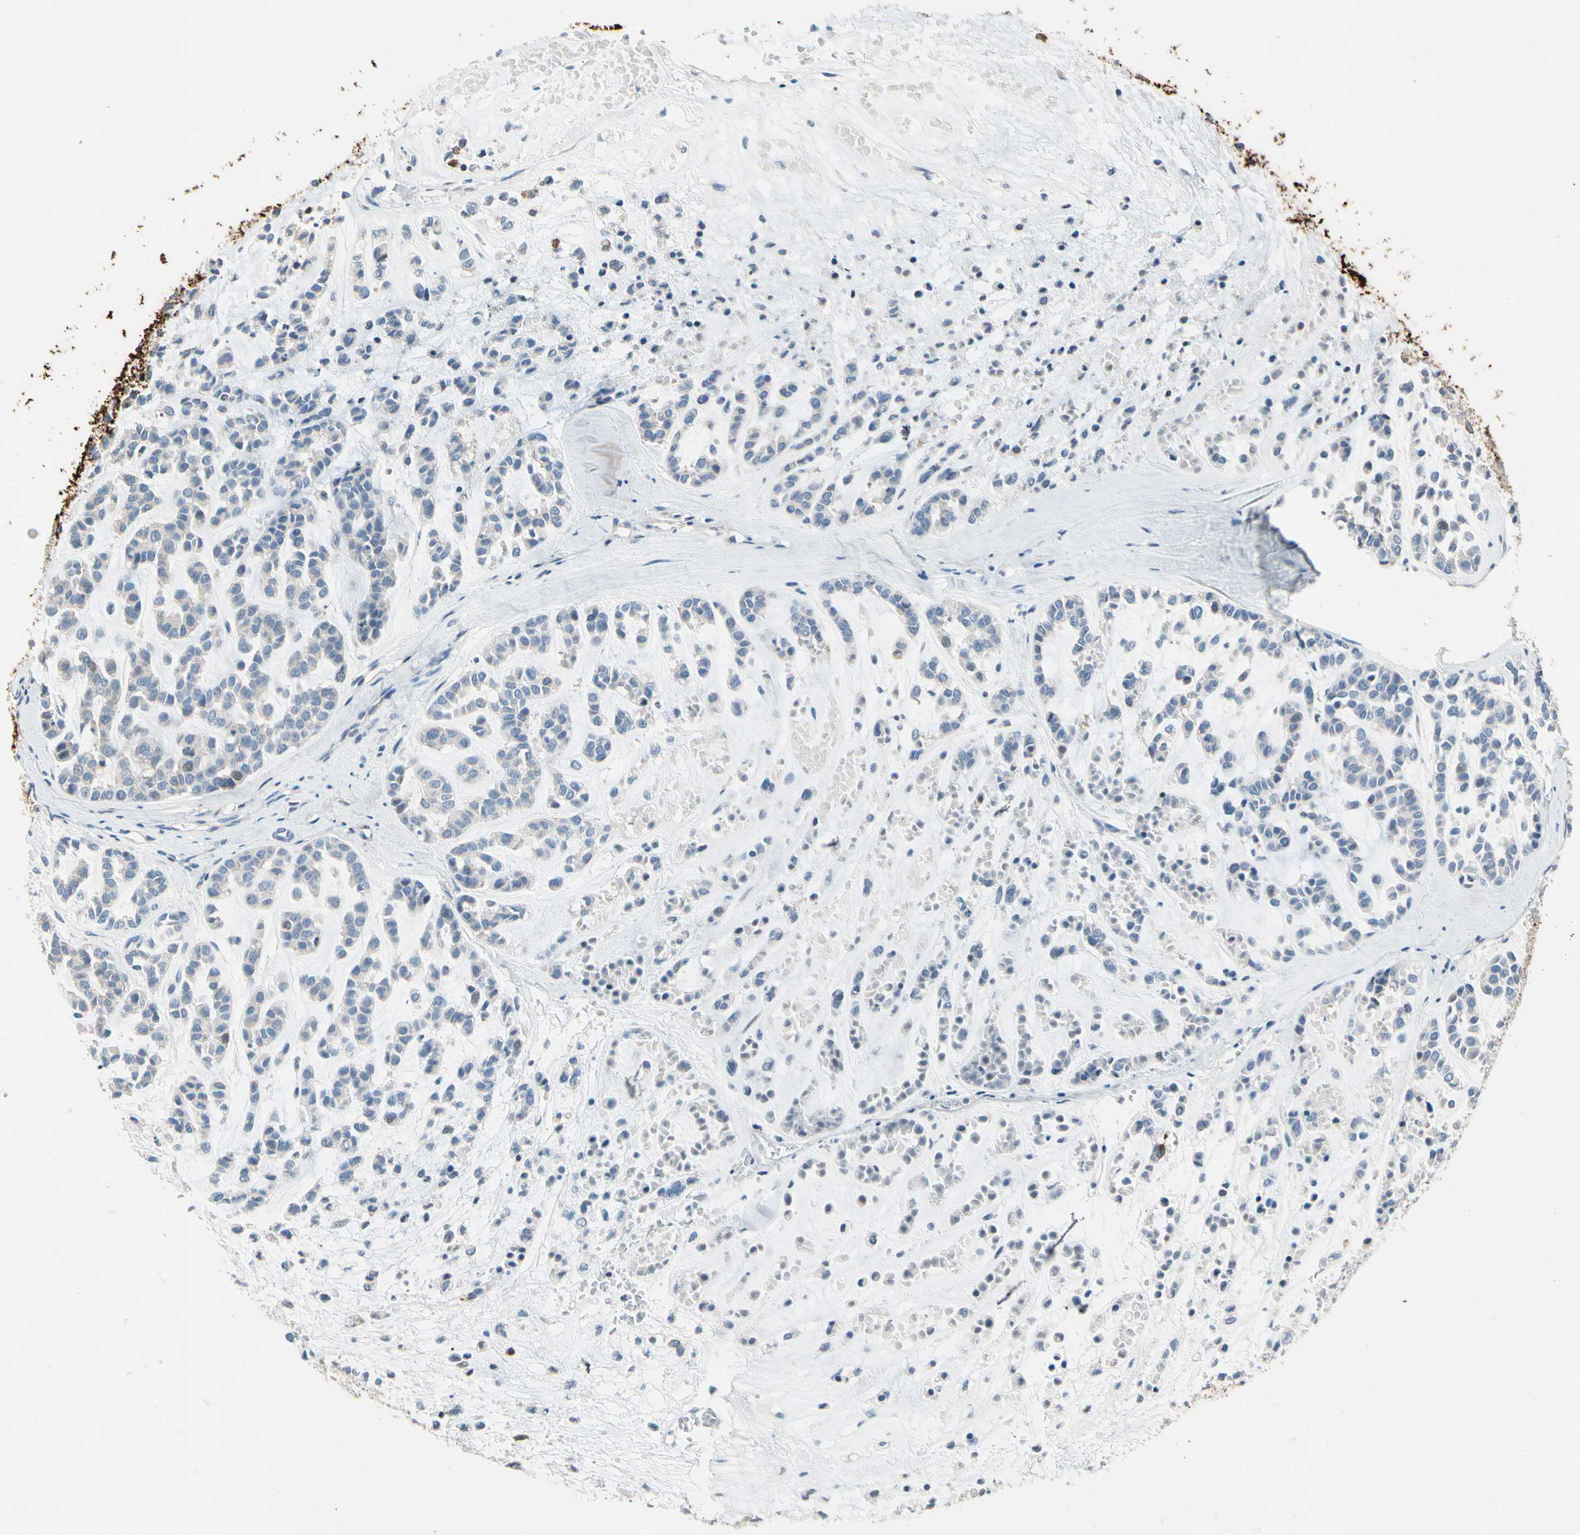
{"staining": {"intensity": "weak", "quantity": "<25%", "location": "cytoplasmic/membranous"}, "tissue": "head and neck cancer", "cell_type": "Tumor cells", "image_type": "cancer", "snomed": [{"axis": "morphology", "description": "Adenocarcinoma, NOS"}, {"axis": "morphology", "description": "Adenoma, NOS"}, {"axis": "topography", "description": "Head-Neck"}], "caption": "IHC micrograph of neoplastic tissue: human head and neck cancer stained with DAB exhibits no significant protein positivity in tumor cells.", "gene": "STK40", "patient": {"sex": "female", "age": 55}}